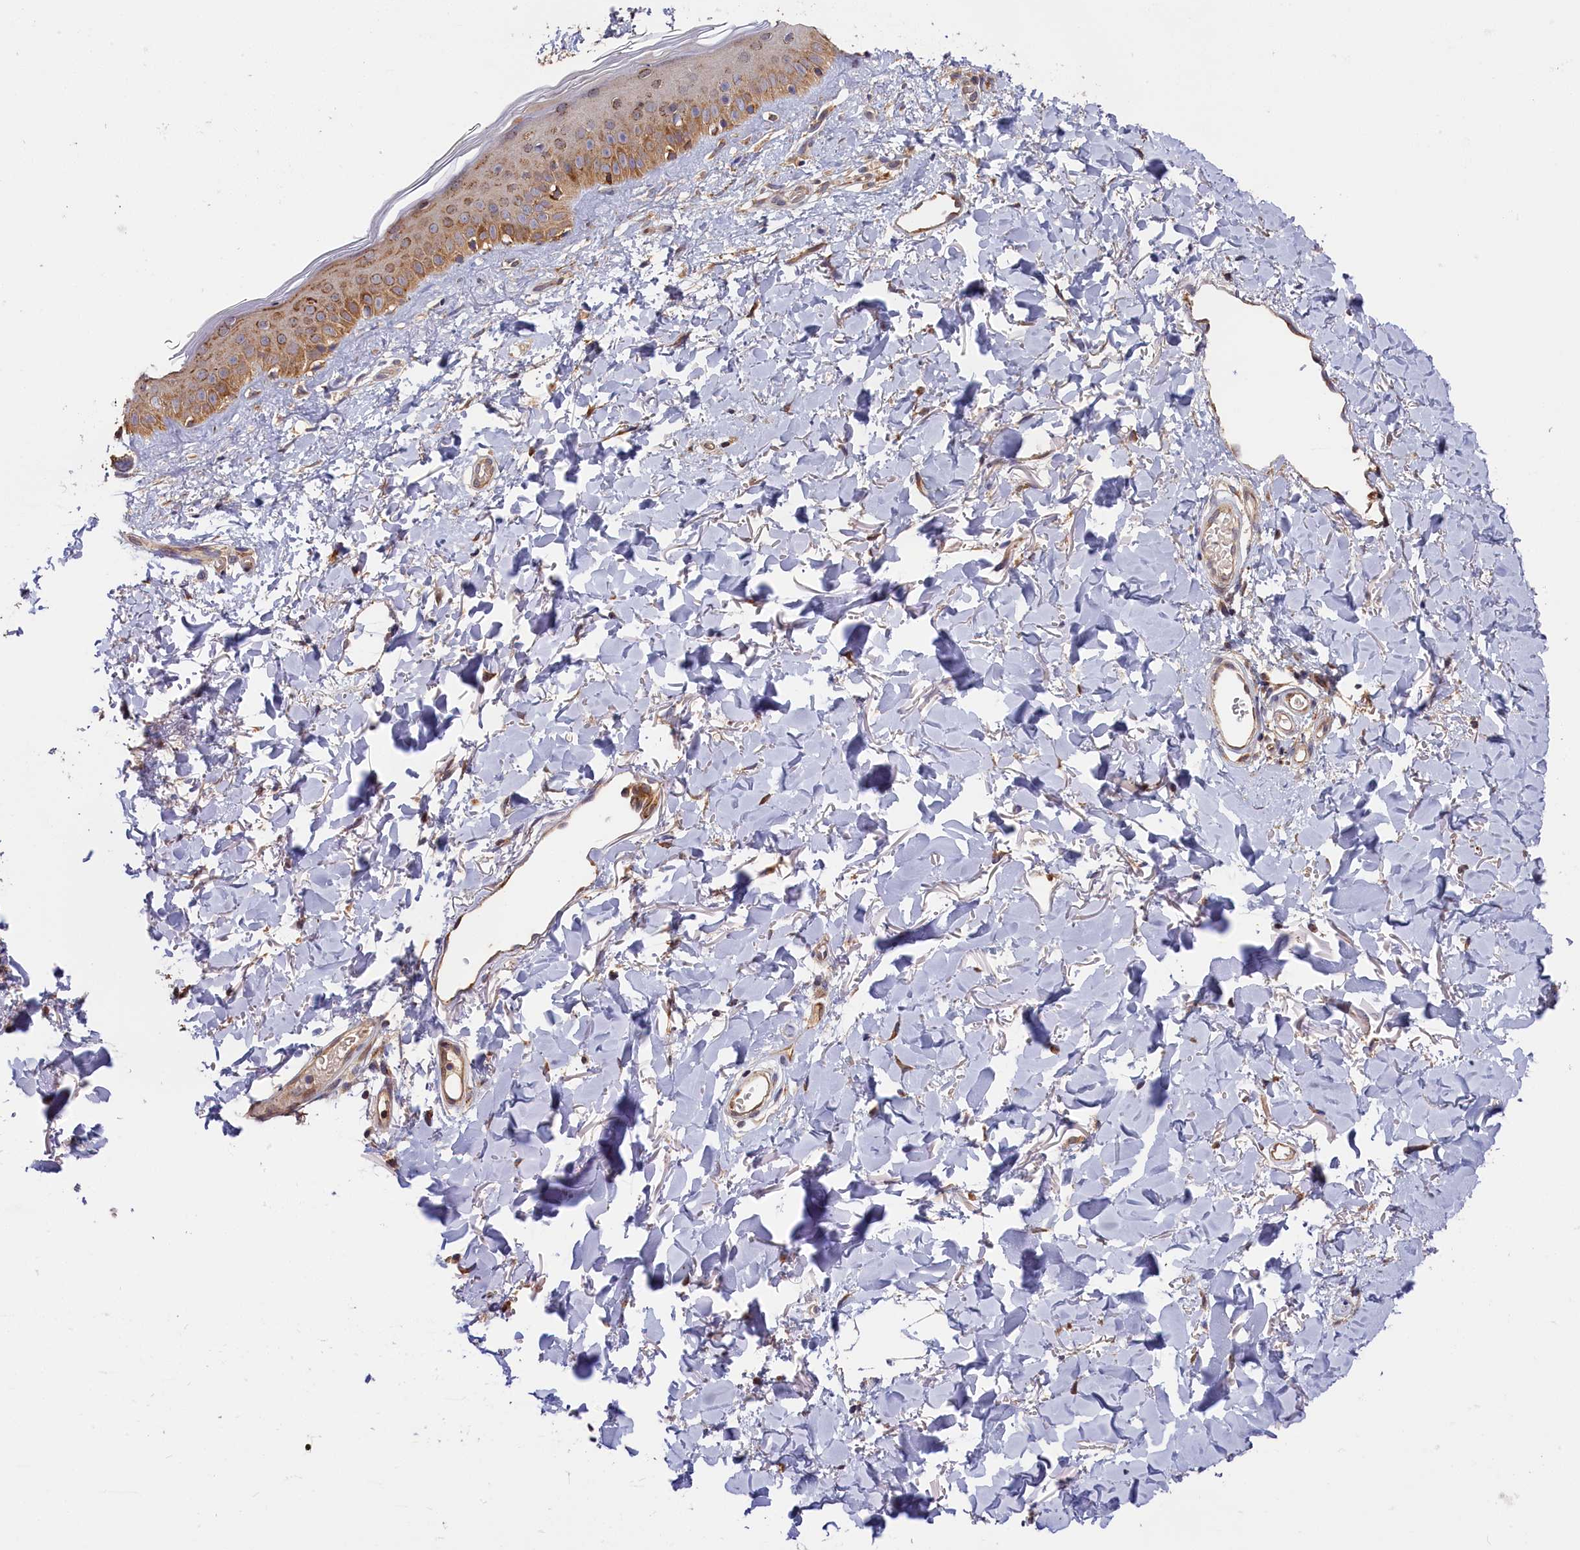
{"staining": {"intensity": "moderate", "quantity": ">75%", "location": "cytoplasmic/membranous"}, "tissue": "skin", "cell_type": "Fibroblasts", "image_type": "normal", "snomed": [{"axis": "morphology", "description": "Normal tissue, NOS"}, {"axis": "topography", "description": "Skin"}], "caption": "Protein staining reveals moderate cytoplasmic/membranous expression in approximately >75% of fibroblasts in unremarkable skin. The protein of interest is shown in brown color, while the nuclei are stained blue.", "gene": "CEP44", "patient": {"sex": "female", "age": 58}}